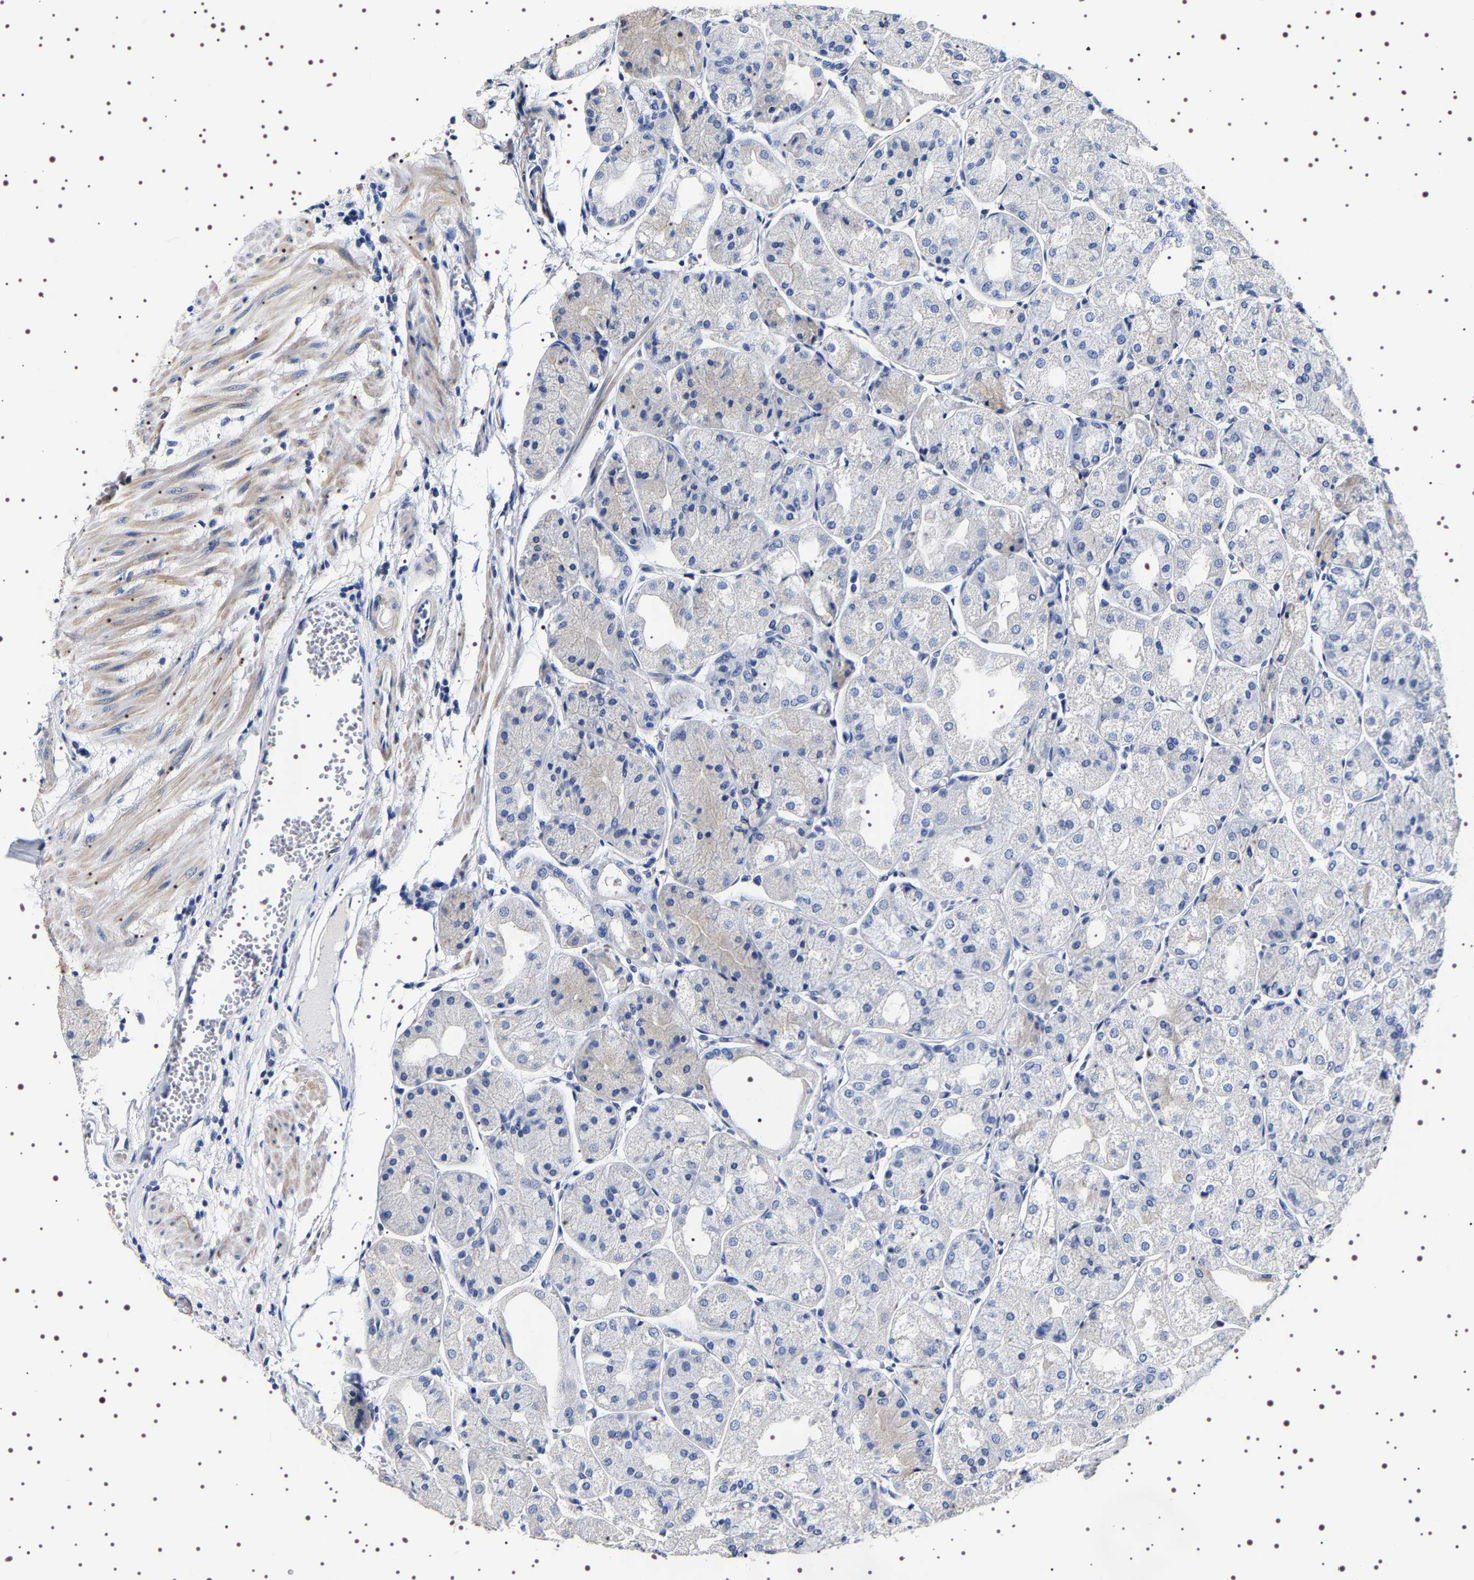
{"staining": {"intensity": "negative", "quantity": "none", "location": "none"}, "tissue": "stomach", "cell_type": "Glandular cells", "image_type": "normal", "snomed": [{"axis": "morphology", "description": "Normal tissue, NOS"}, {"axis": "topography", "description": "Stomach, upper"}], "caption": "IHC photomicrograph of benign stomach: human stomach stained with DAB displays no significant protein positivity in glandular cells. (DAB (3,3'-diaminobenzidine) IHC with hematoxylin counter stain).", "gene": "UBQLN3", "patient": {"sex": "male", "age": 72}}